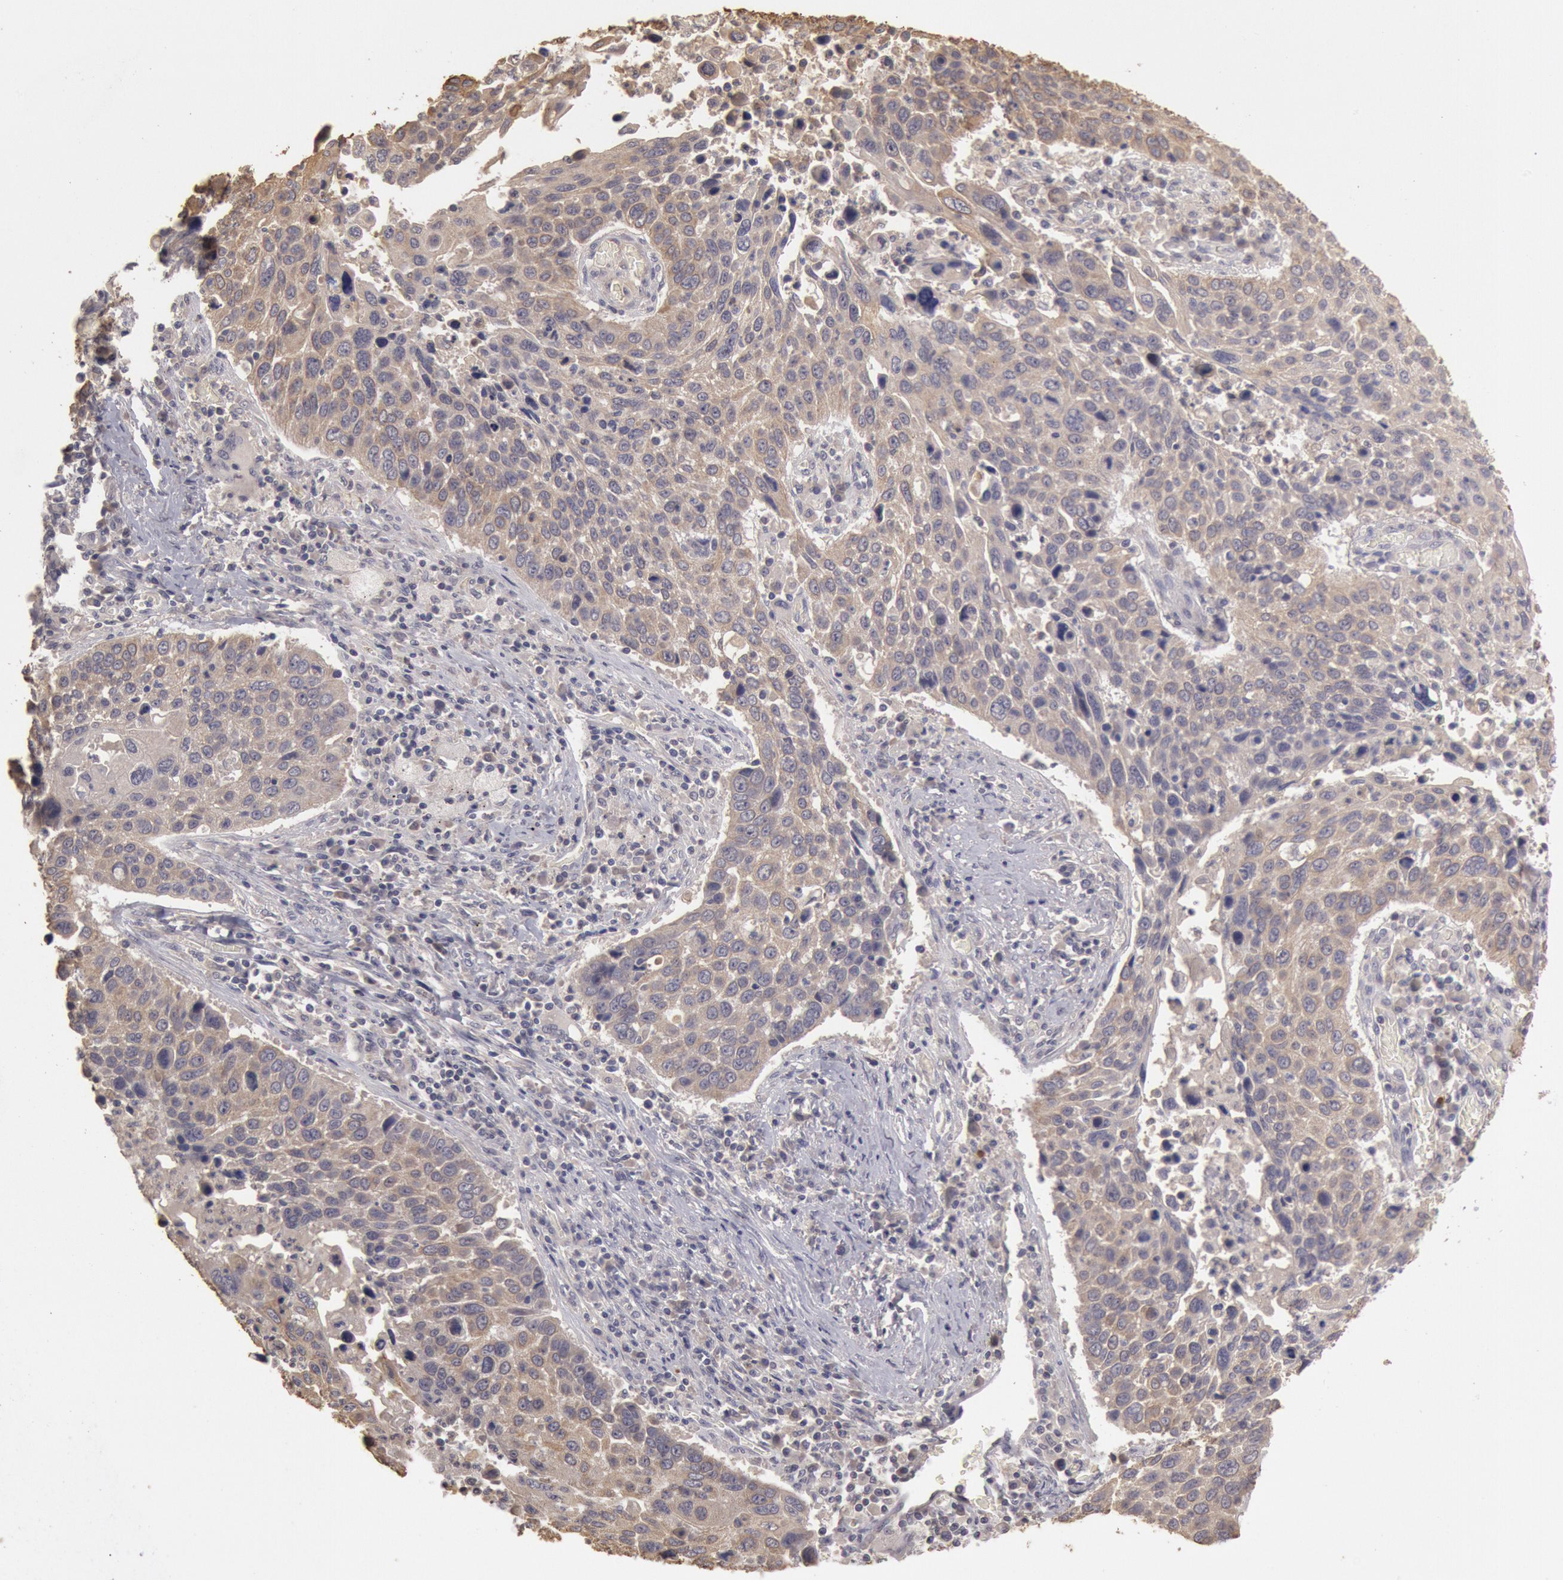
{"staining": {"intensity": "weak", "quantity": ">75%", "location": "cytoplasmic/membranous"}, "tissue": "lung cancer", "cell_type": "Tumor cells", "image_type": "cancer", "snomed": [{"axis": "morphology", "description": "Squamous cell carcinoma, NOS"}, {"axis": "topography", "description": "Lung"}], "caption": "High-magnification brightfield microscopy of lung squamous cell carcinoma stained with DAB (brown) and counterstained with hematoxylin (blue). tumor cells exhibit weak cytoplasmic/membranous positivity is appreciated in approximately>75% of cells.", "gene": "ZFP36L1", "patient": {"sex": "male", "age": 68}}